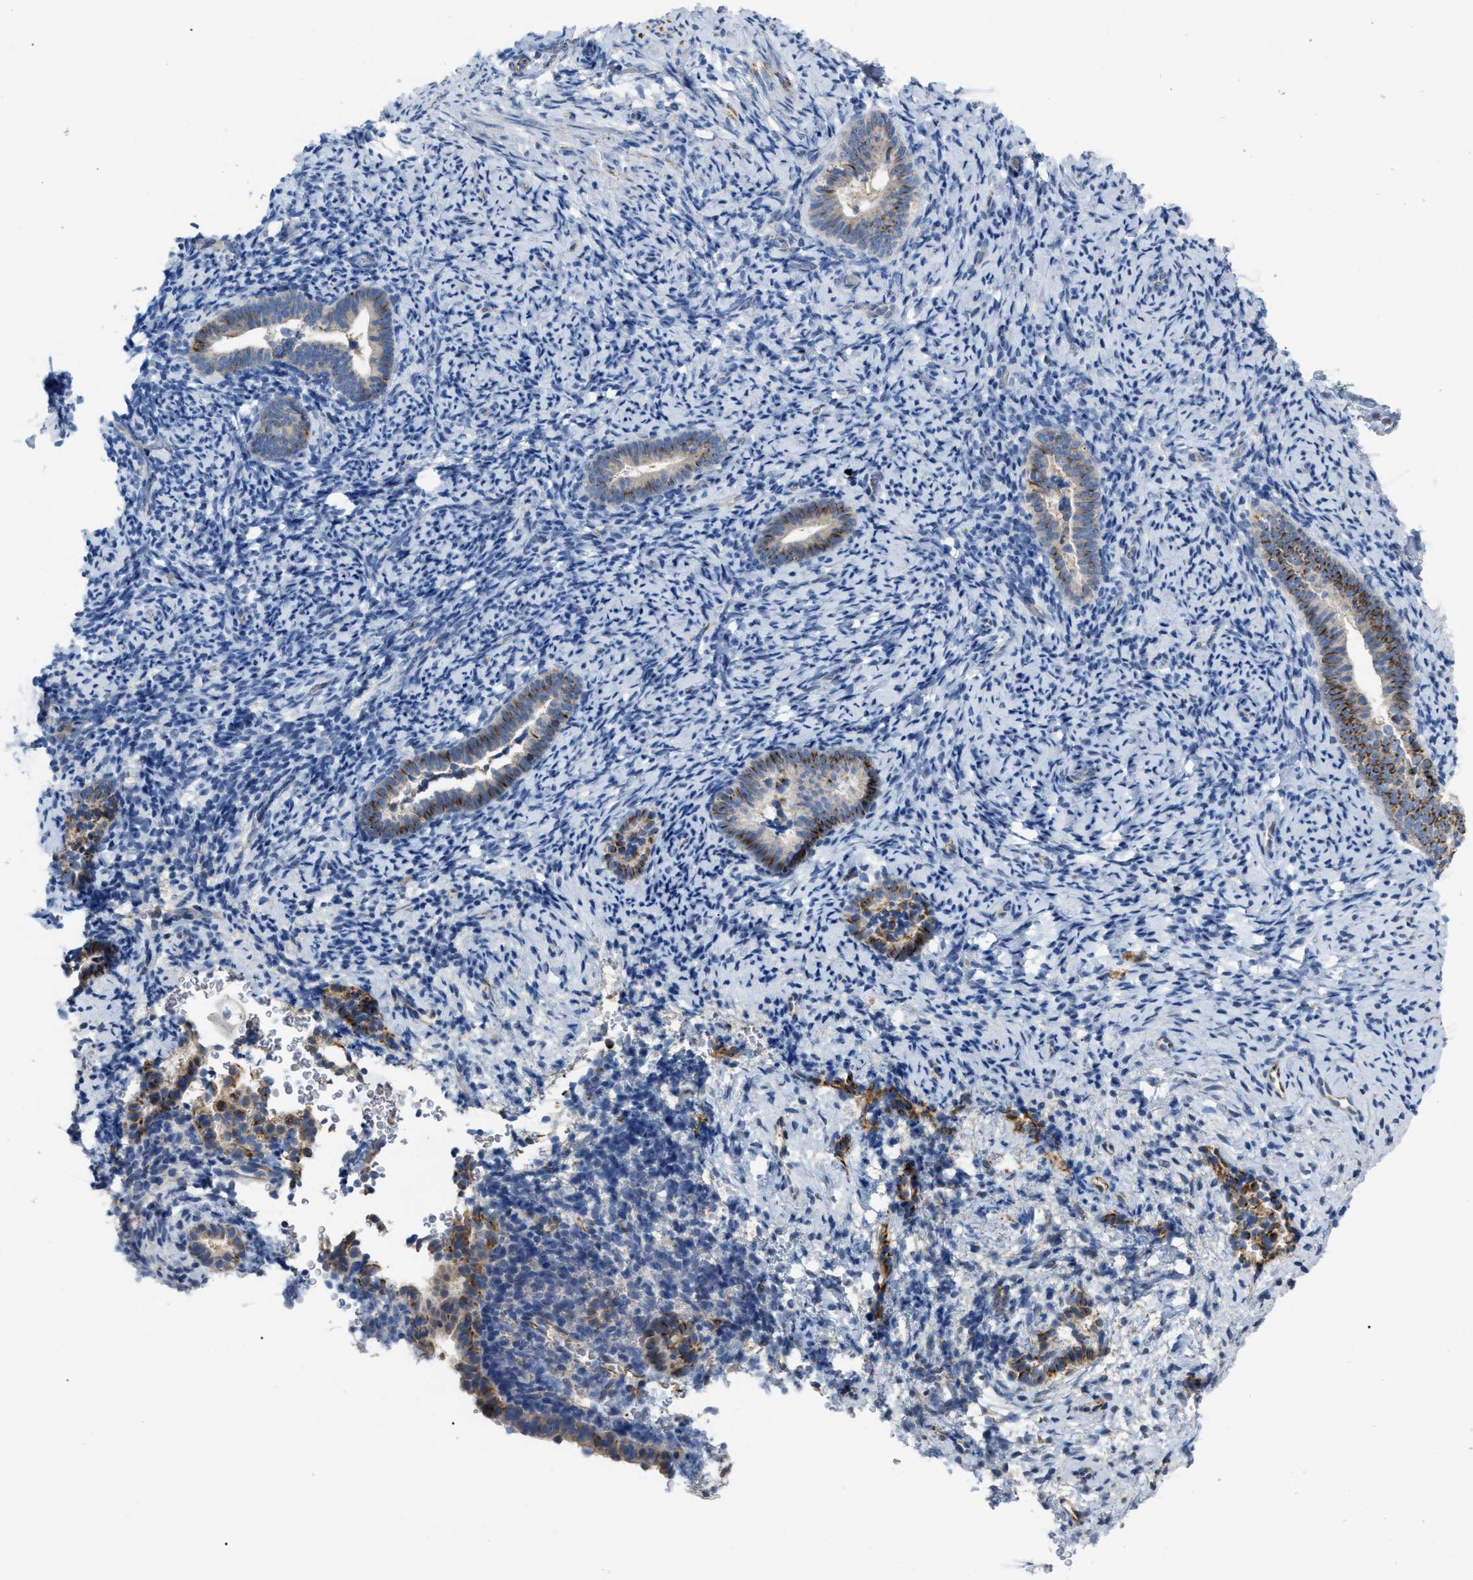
{"staining": {"intensity": "negative", "quantity": "none", "location": "none"}, "tissue": "endometrium", "cell_type": "Cells in endometrial stroma", "image_type": "normal", "snomed": [{"axis": "morphology", "description": "Normal tissue, NOS"}, {"axis": "topography", "description": "Endometrium"}], "caption": "This is an immunohistochemistry image of unremarkable human endometrium. There is no staining in cells in endometrial stroma.", "gene": "DHX58", "patient": {"sex": "female", "age": 51}}